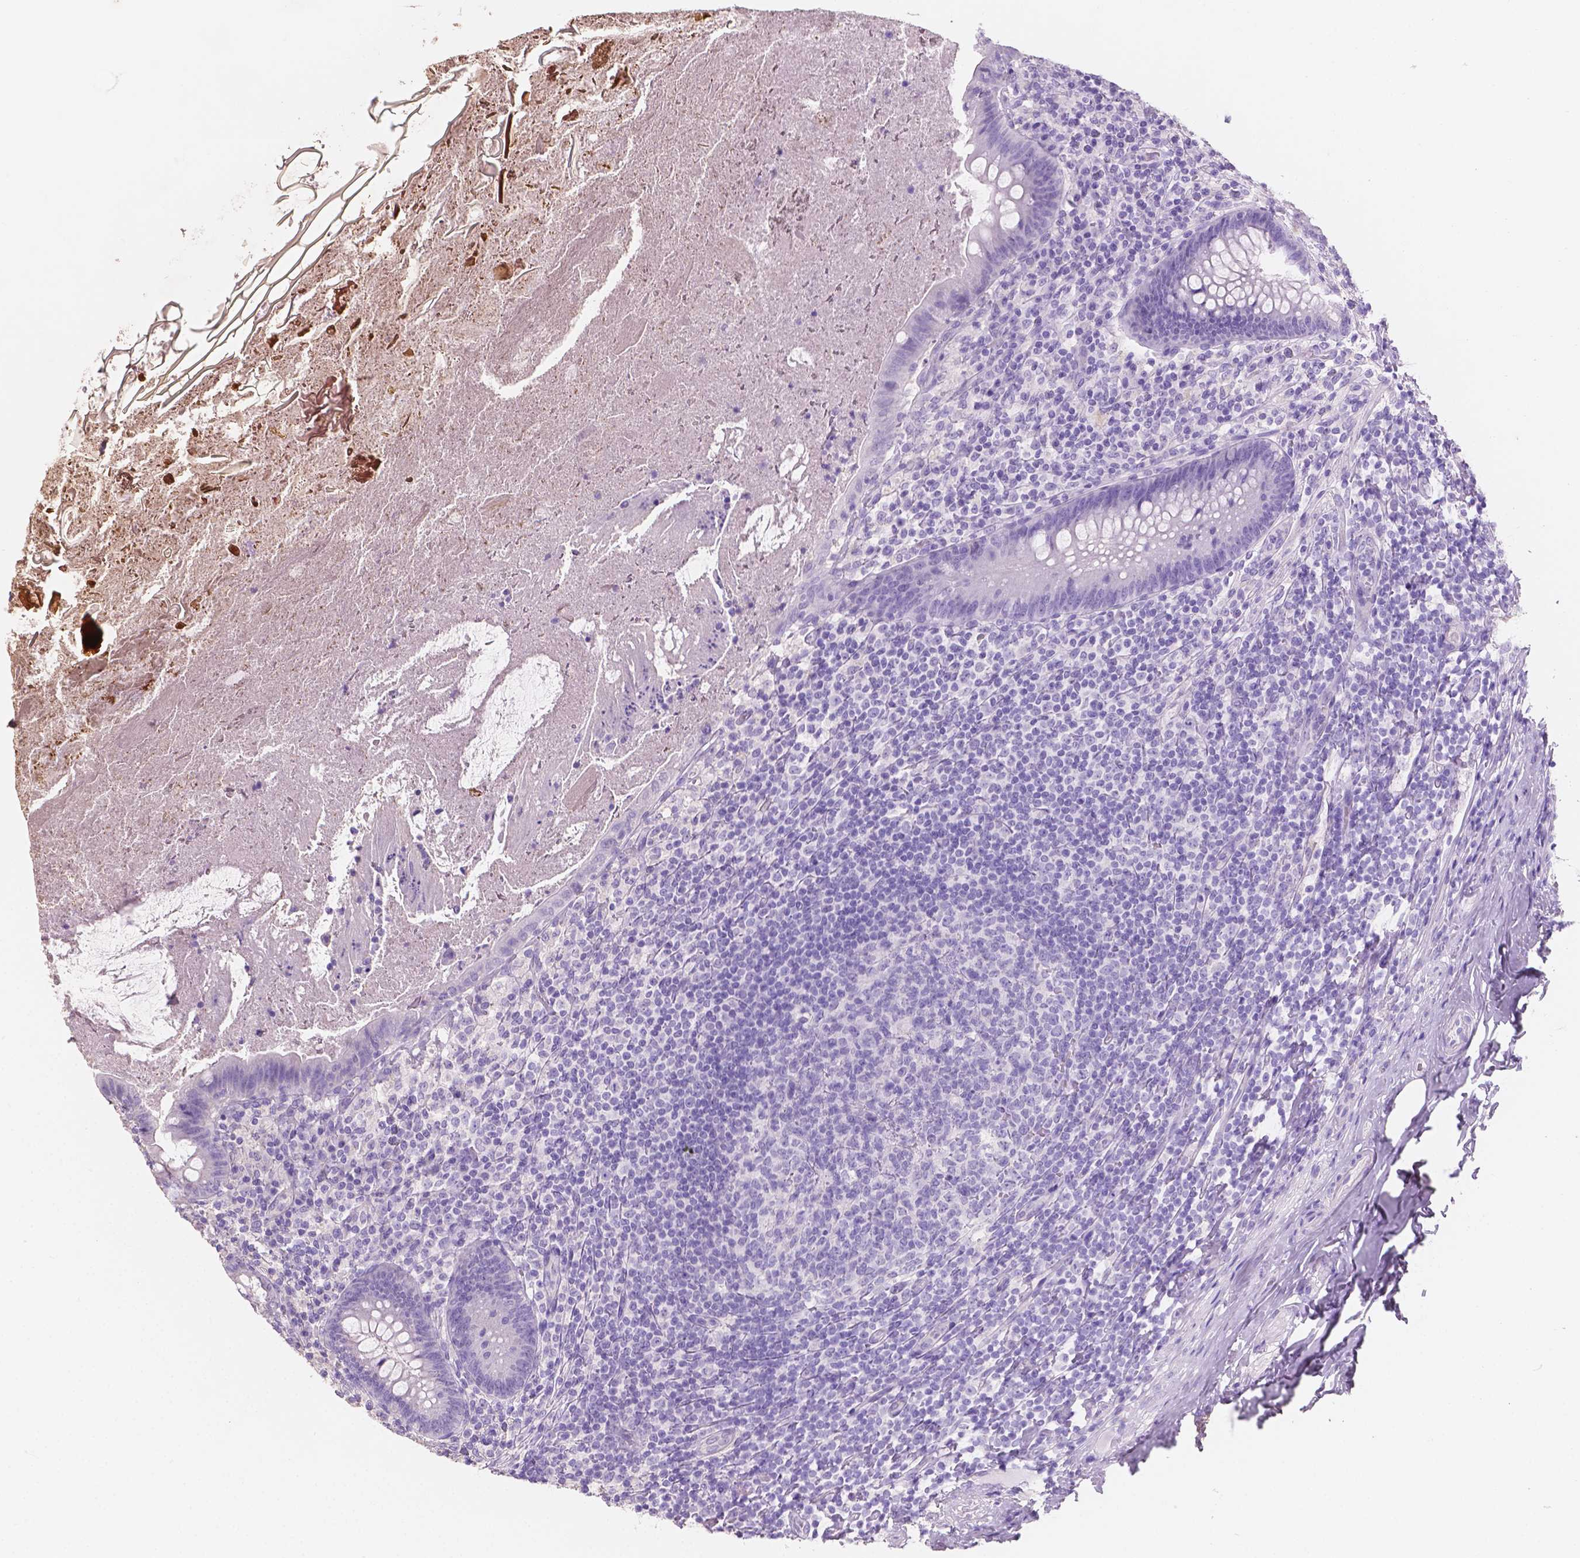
{"staining": {"intensity": "negative", "quantity": "none", "location": "none"}, "tissue": "appendix", "cell_type": "Glandular cells", "image_type": "normal", "snomed": [{"axis": "morphology", "description": "Normal tissue, NOS"}, {"axis": "topography", "description": "Appendix"}], "caption": "The photomicrograph demonstrates no staining of glandular cells in unremarkable appendix.", "gene": "SBSN", "patient": {"sex": "male", "age": 47}}